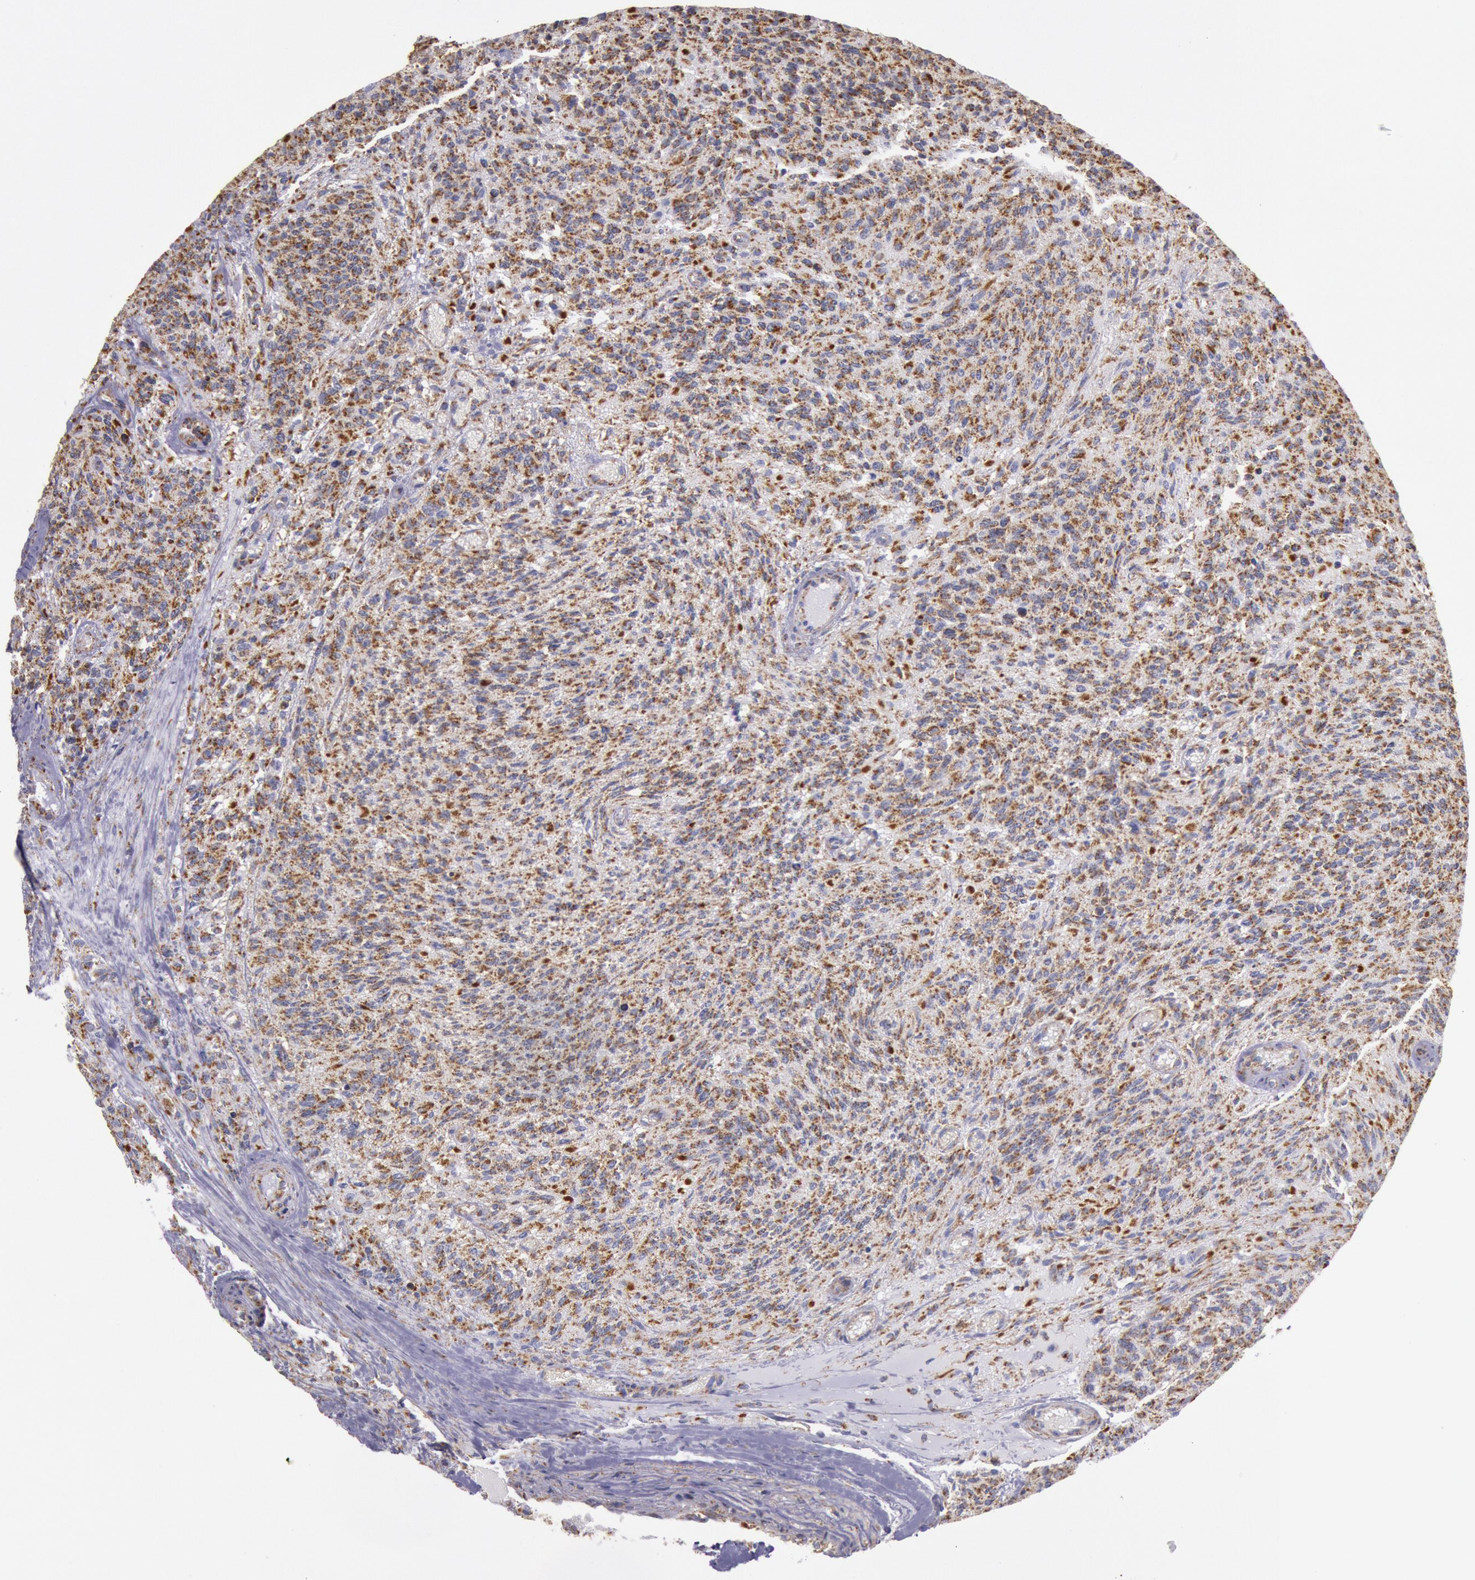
{"staining": {"intensity": "moderate", "quantity": "25%-75%", "location": "cytoplasmic/membranous"}, "tissue": "glioma", "cell_type": "Tumor cells", "image_type": "cancer", "snomed": [{"axis": "morphology", "description": "Glioma, malignant, High grade"}, {"axis": "topography", "description": "Brain"}], "caption": "A micrograph of glioma stained for a protein displays moderate cytoplasmic/membranous brown staining in tumor cells. The staining was performed using DAB (3,3'-diaminobenzidine), with brown indicating positive protein expression. Nuclei are stained blue with hematoxylin.", "gene": "CYC1", "patient": {"sex": "male", "age": 36}}